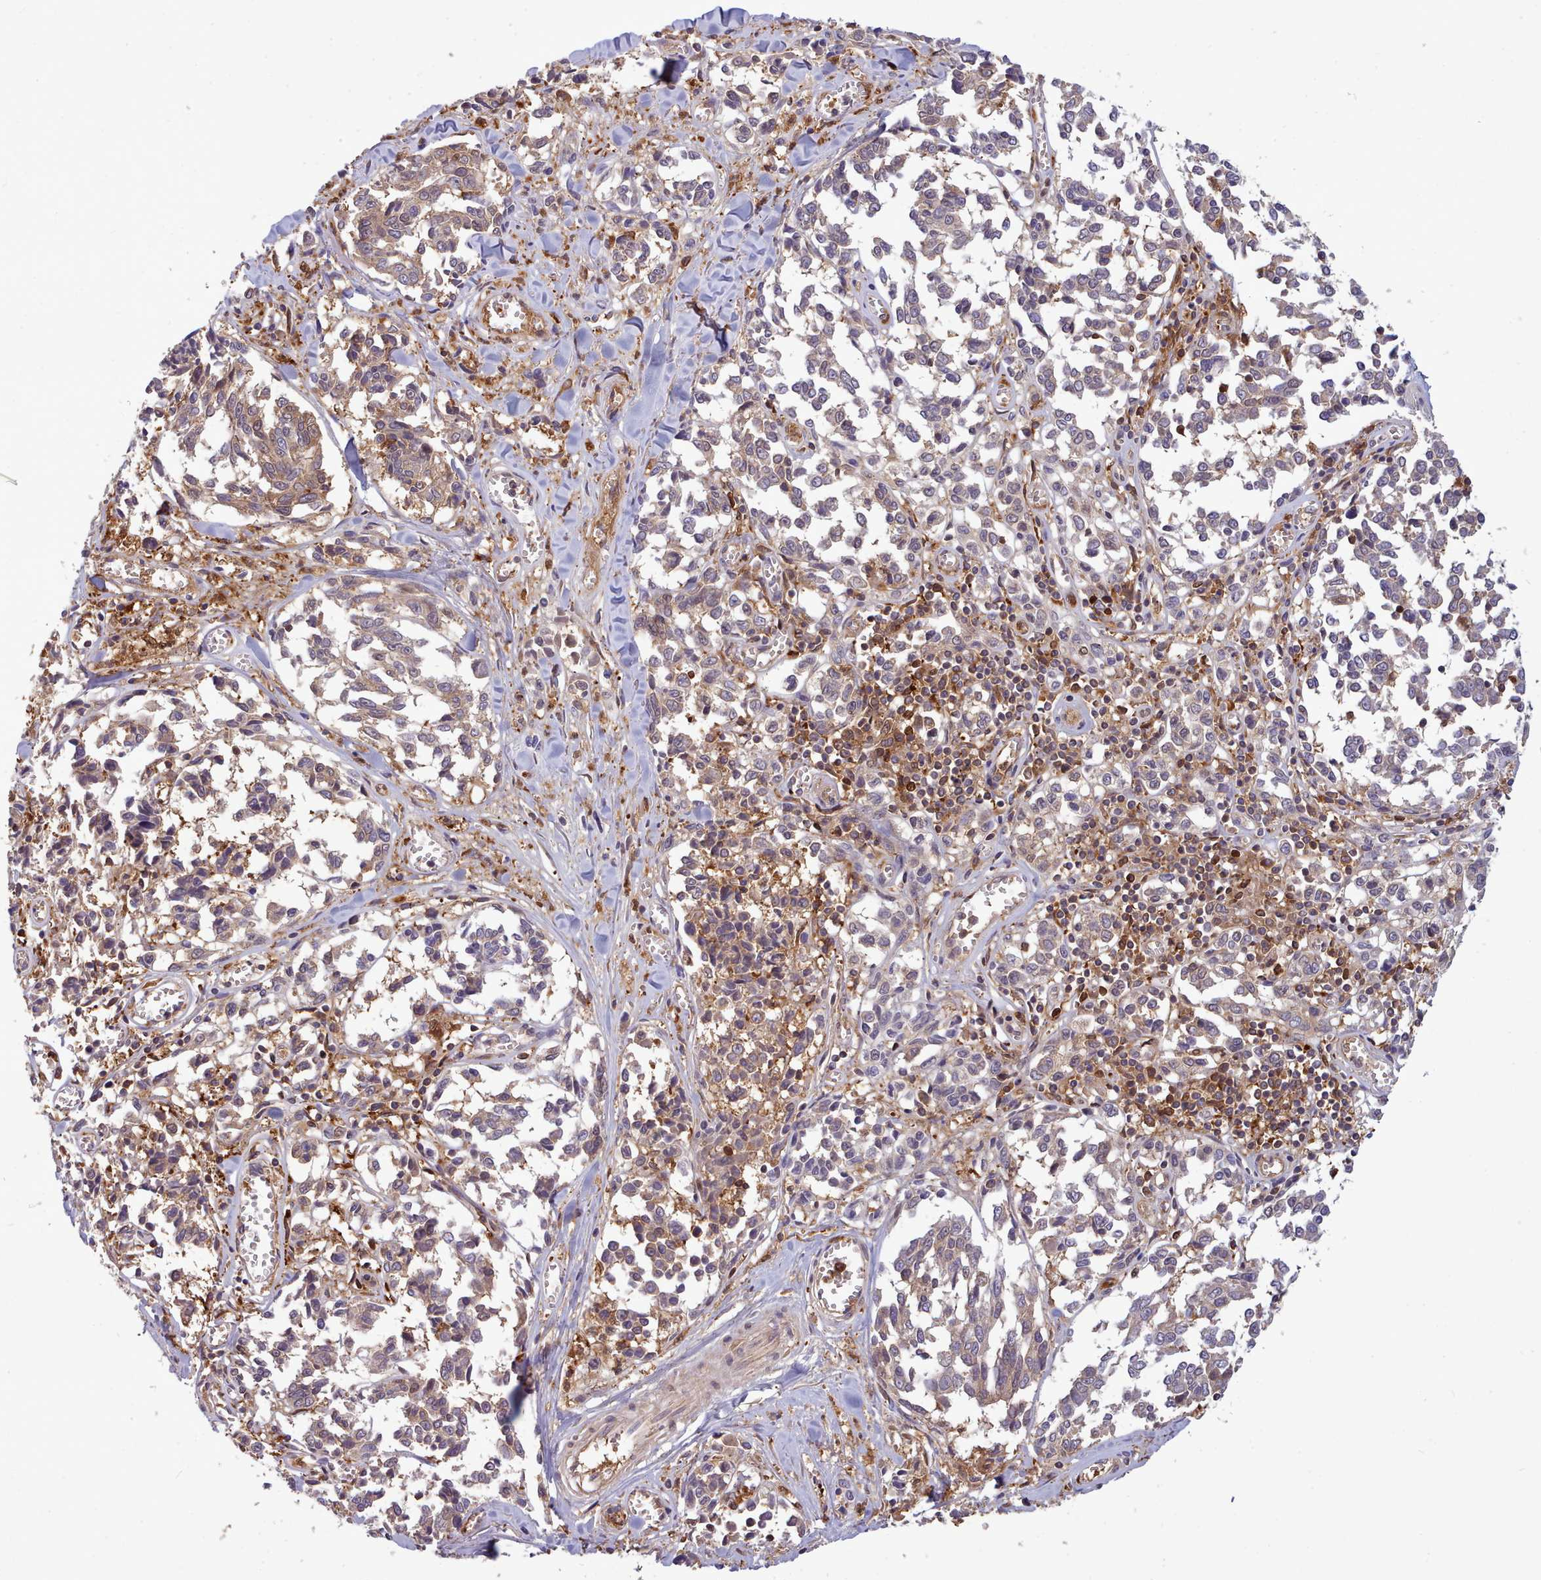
{"staining": {"intensity": "moderate", "quantity": "25%-75%", "location": "cytoplasmic/membranous"}, "tissue": "melanoma", "cell_type": "Tumor cells", "image_type": "cancer", "snomed": [{"axis": "morphology", "description": "Malignant melanoma, NOS"}, {"axis": "topography", "description": "Skin"}], "caption": "Immunohistochemical staining of malignant melanoma shows medium levels of moderate cytoplasmic/membranous expression in about 25%-75% of tumor cells. (IHC, brightfield microscopy, high magnification).", "gene": "SLC4A9", "patient": {"sex": "female", "age": 64}}